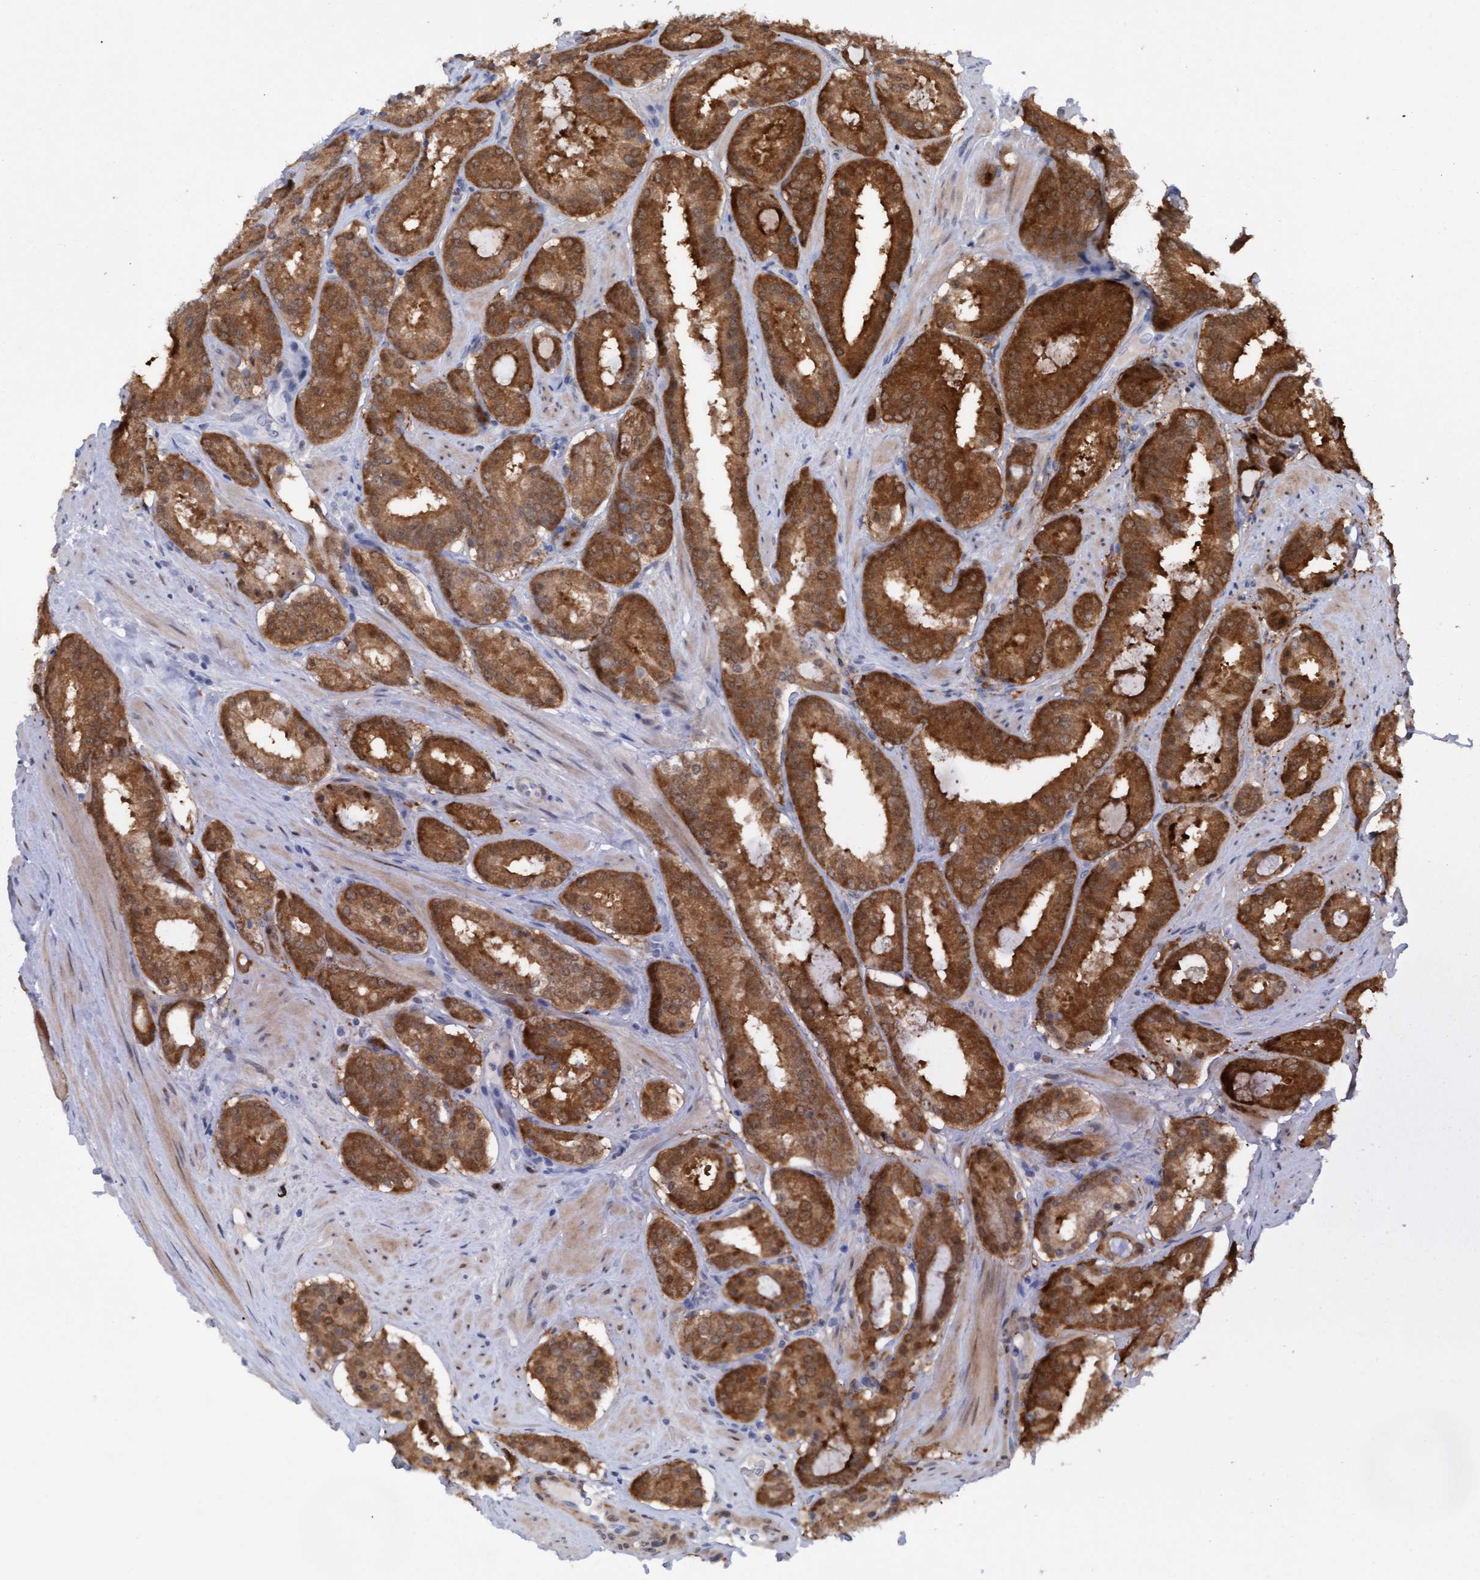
{"staining": {"intensity": "strong", "quantity": ">75%", "location": "cytoplasmic/membranous"}, "tissue": "prostate cancer", "cell_type": "Tumor cells", "image_type": "cancer", "snomed": [{"axis": "morphology", "description": "Adenocarcinoma, Low grade"}, {"axis": "topography", "description": "Prostate"}], "caption": "Immunohistochemistry (IHC) image of human prostate adenocarcinoma (low-grade) stained for a protein (brown), which reveals high levels of strong cytoplasmic/membranous staining in about >75% of tumor cells.", "gene": "PINX1", "patient": {"sex": "male", "age": 69}}